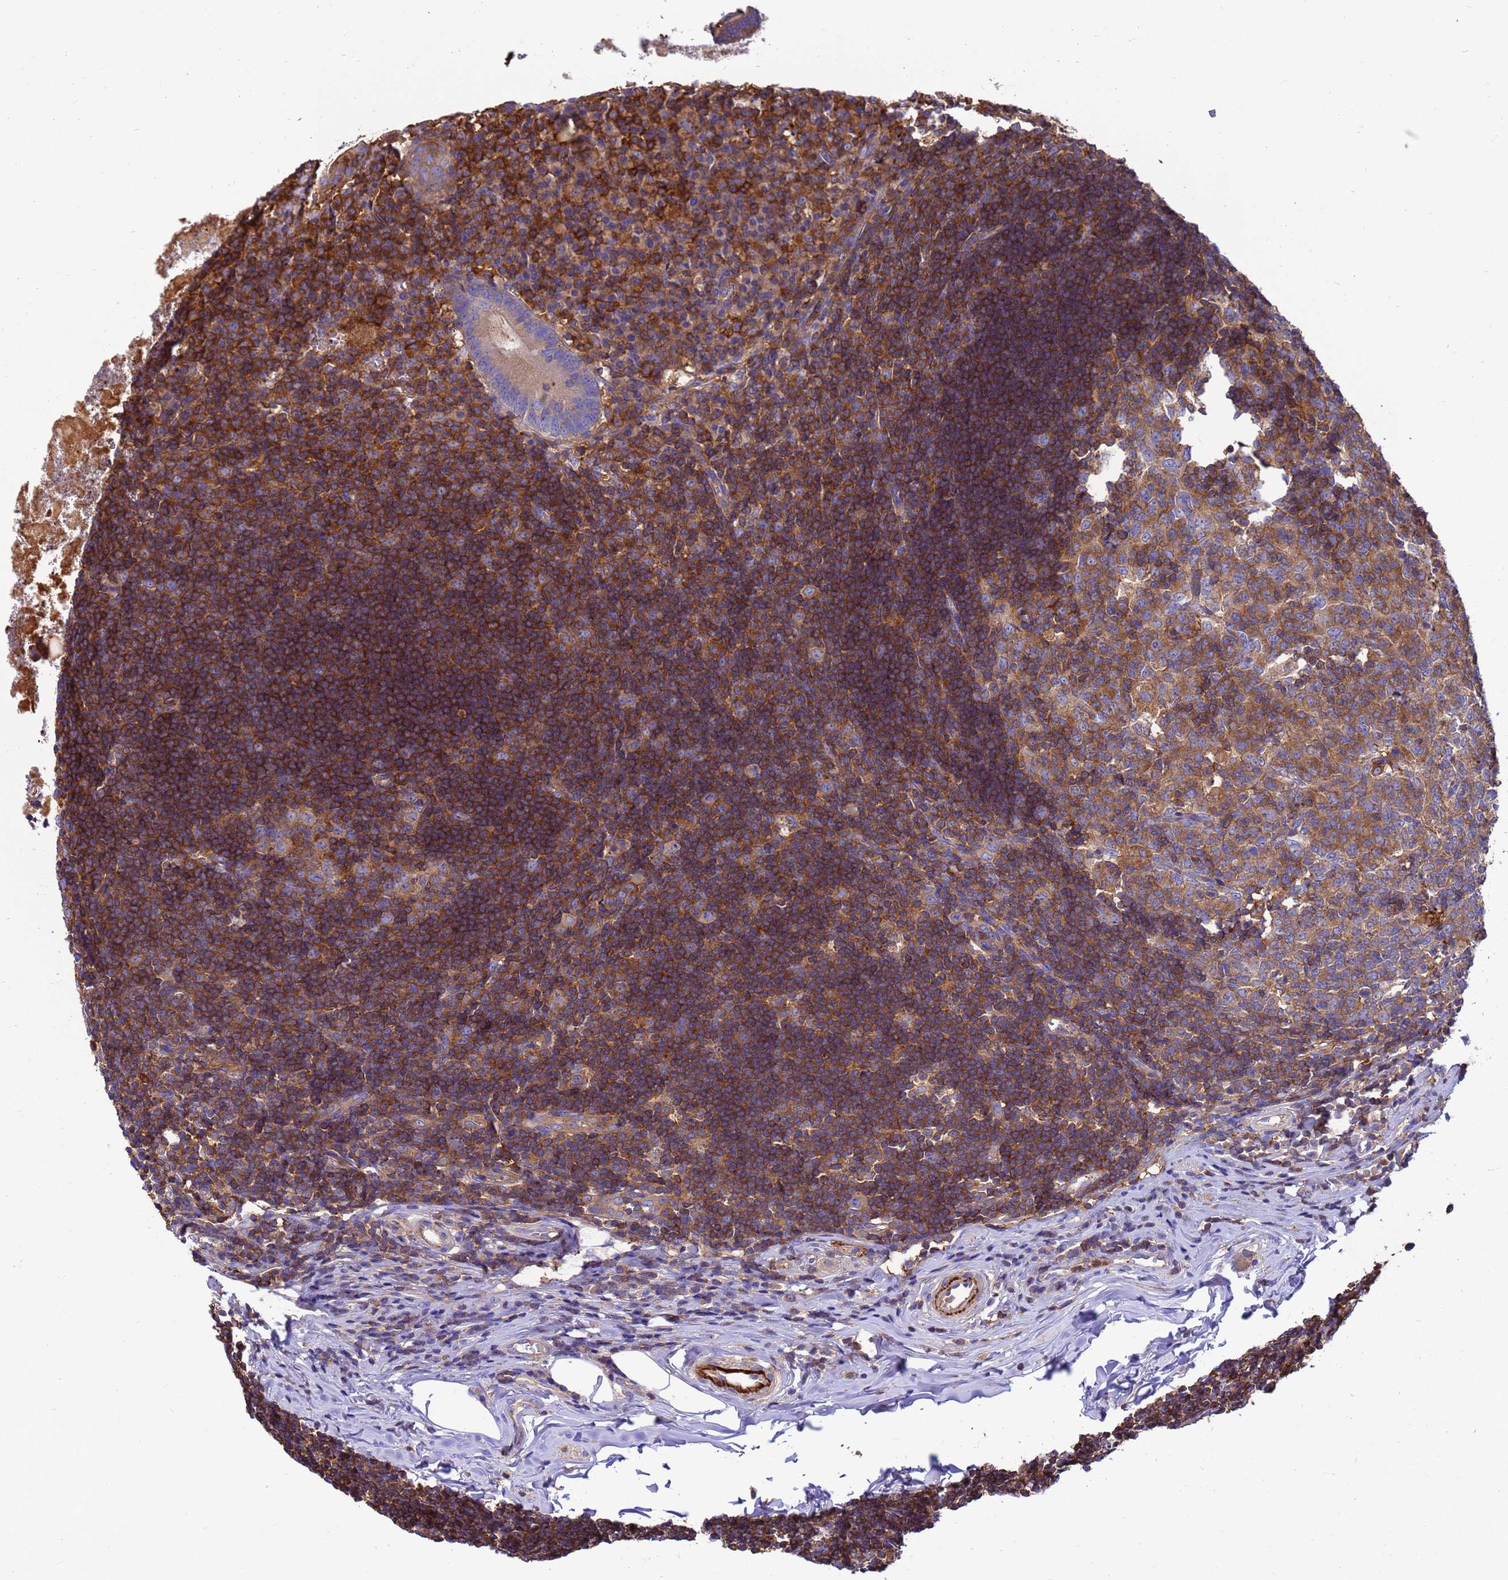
{"staining": {"intensity": "moderate", "quantity": ">75%", "location": "cytoplasmic/membranous"}, "tissue": "appendix", "cell_type": "Glandular cells", "image_type": "normal", "snomed": [{"axis": "morphology", "description": "Normal tissue, NOS"}, {"axis": "topography", "description": "Appendix"}], "caption": "A micrograph of appendix stained for a protein displays moderate cytoplasmic/membranous brown staining in glandular cells. (brown staining indicates protein expression, while blue staining denotes nuclei).", "gene": "ZNF235", "patient": {"sex": "female", "age": 54}}